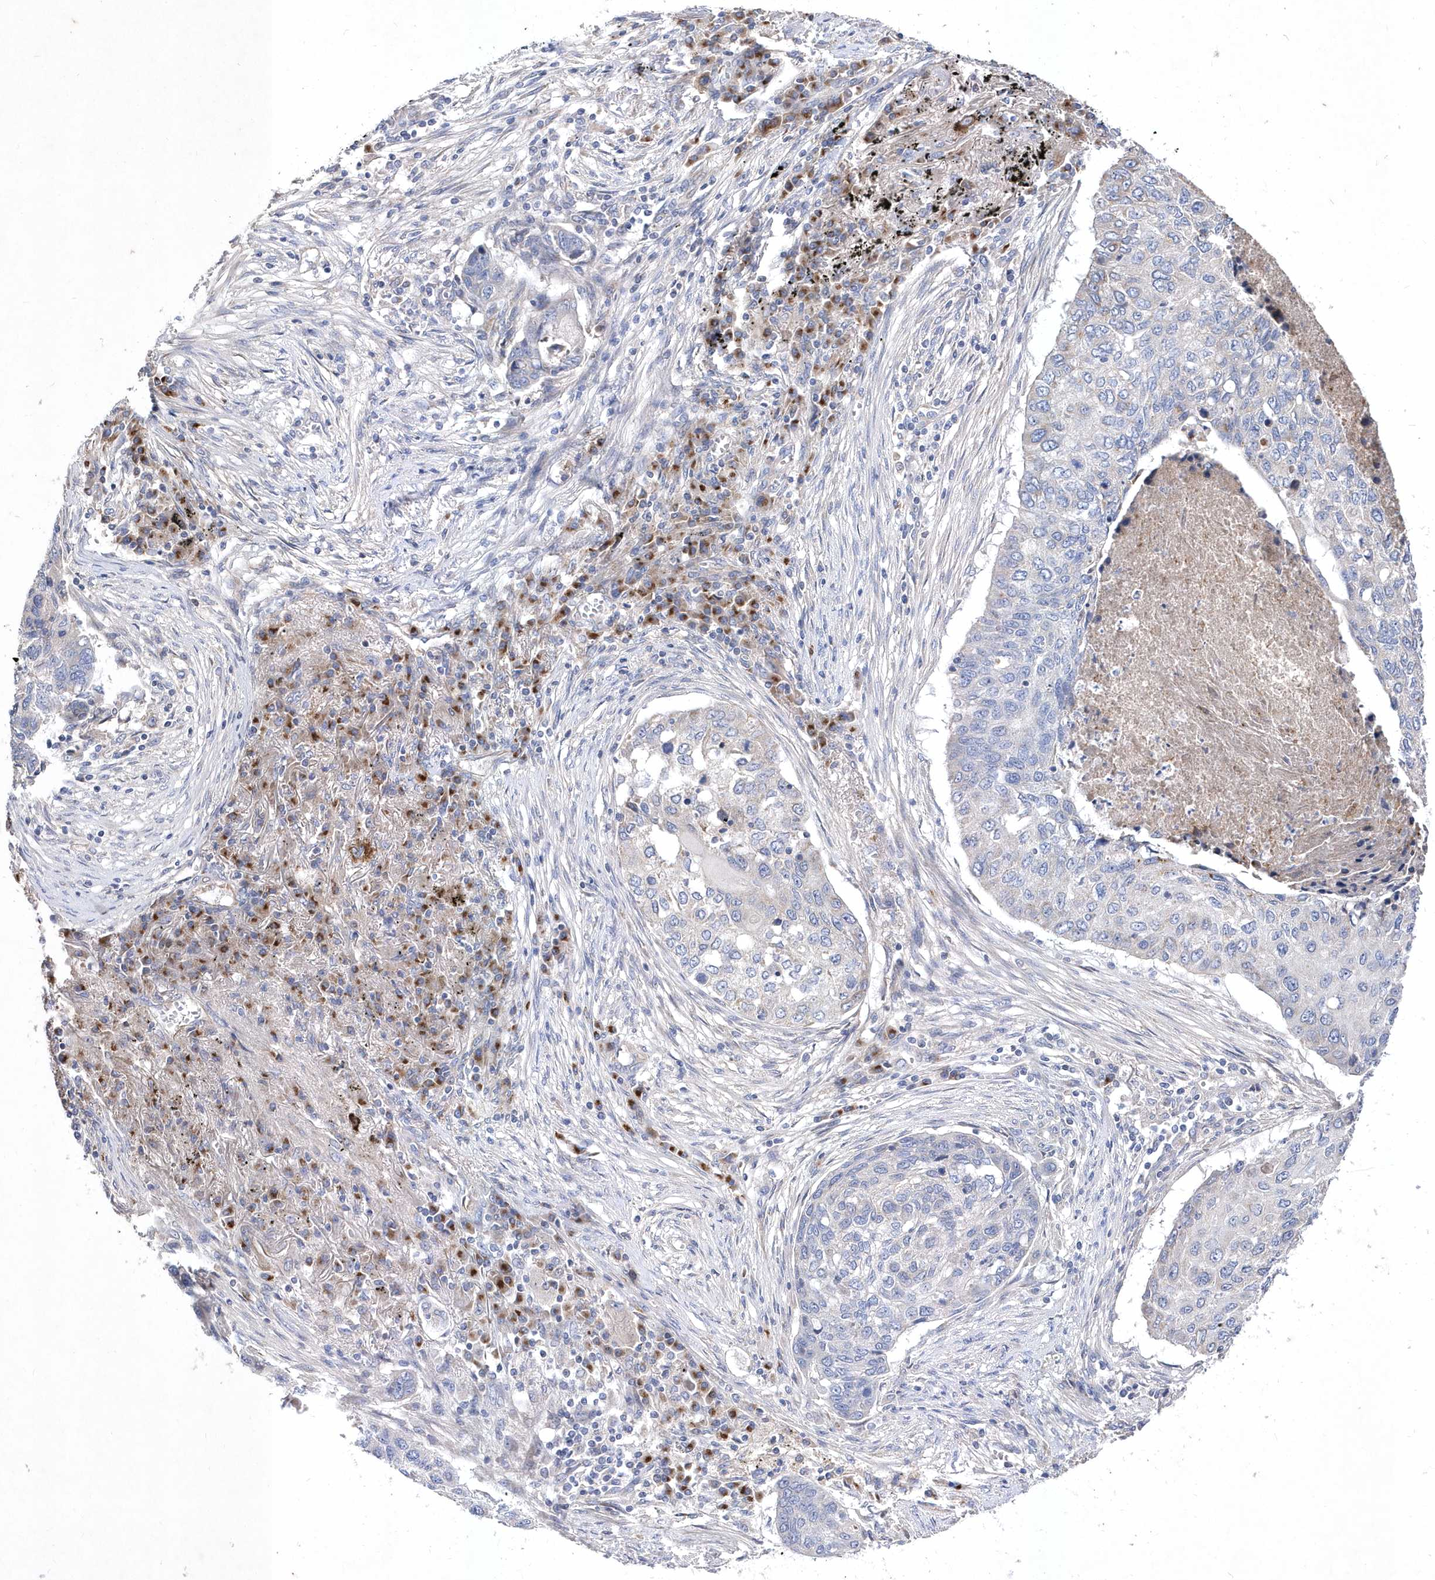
{"staining": {"intensity": "negative", "quantity": "none", "location": "none"}, "tissue": "lung cancer", "cell_type": "Tumor cells", "image_type": "cancer", "snomed": [{"axis": "morphology", "description": "Squamous cell carcinoma, NOS"}, {"axis": "topography", "description": "Lung"}], "caption": "Squamous cell carcinoma (lung) stained for a protein using immunohistochemistry shows no positivity tumor cells.", "gene": "METTL8", "patient": {"sex": "female", "age": 63}}